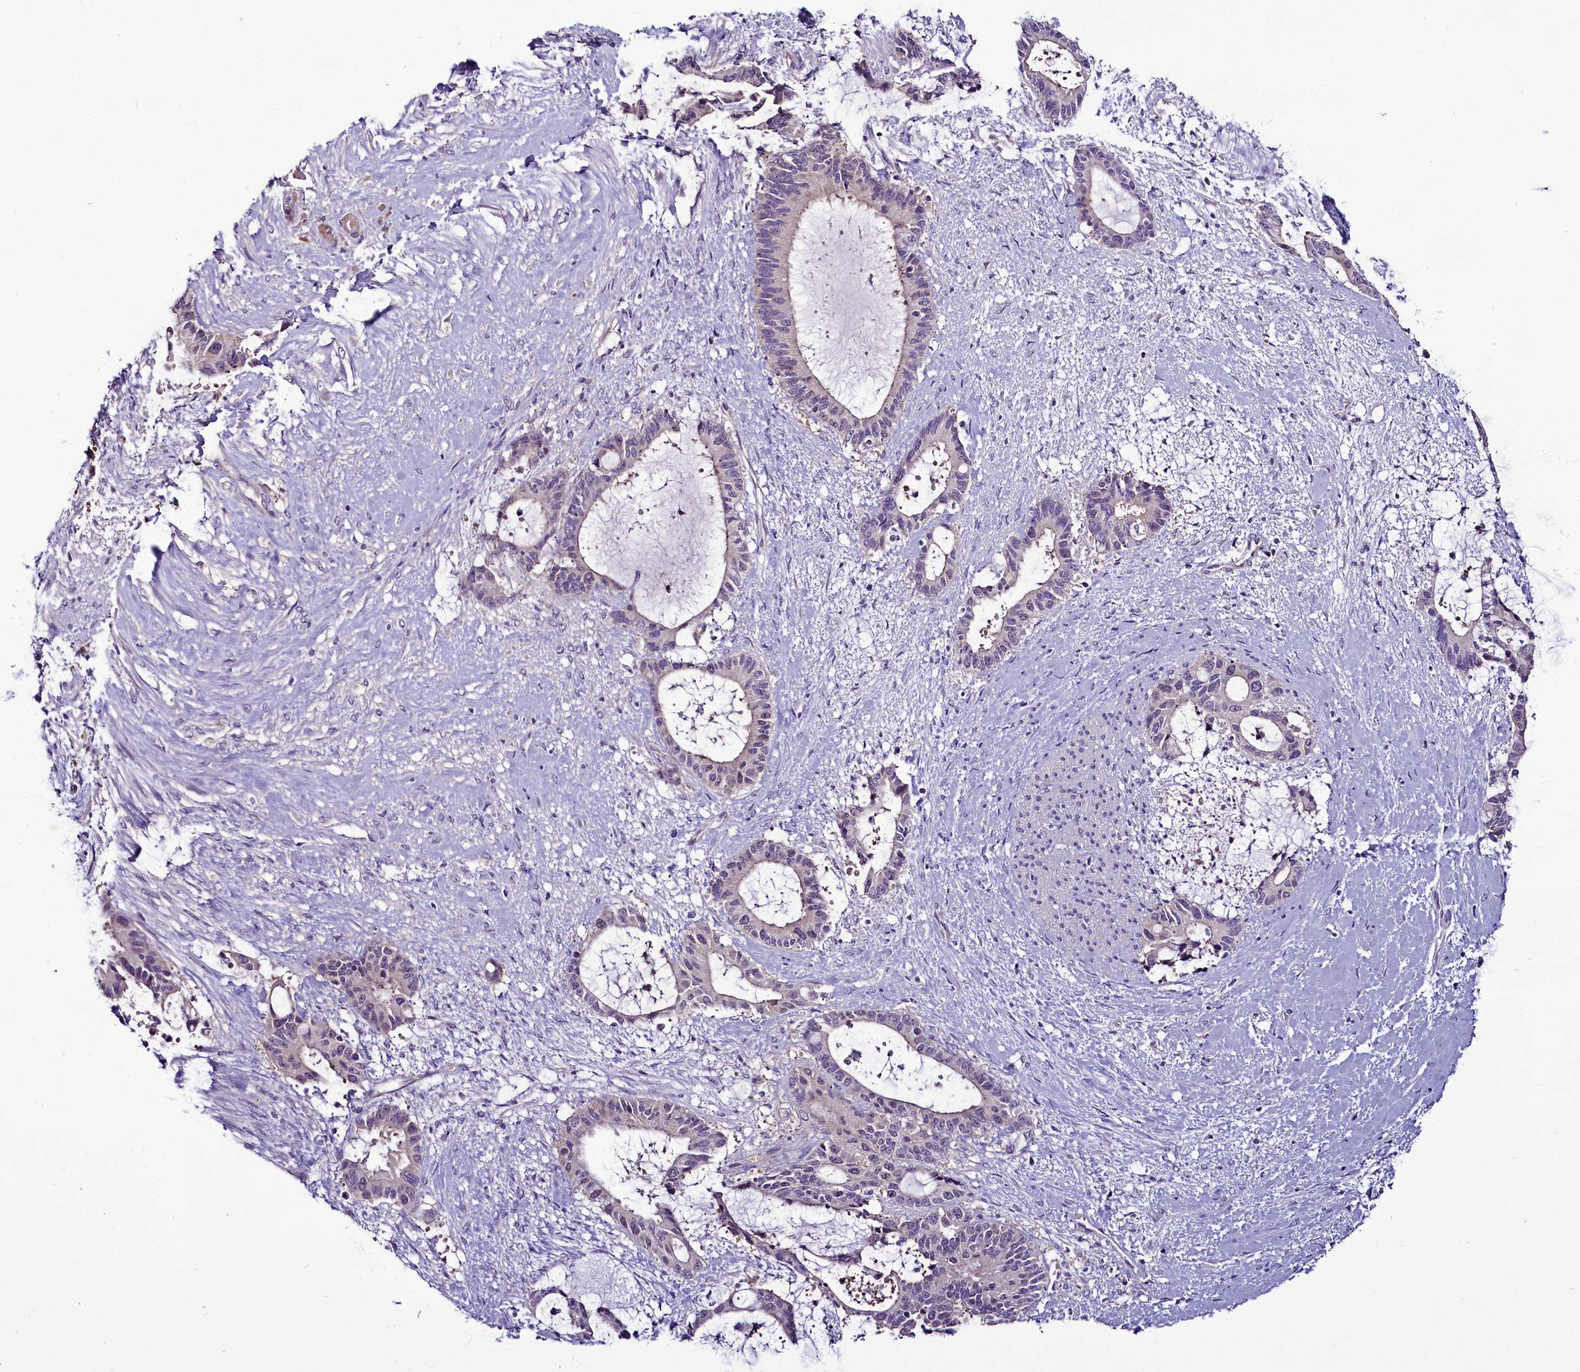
{"staining": {"intensity": "negative", "quantity": "none", "location": "none"}, "tissue": "liver cancer", "cell_type": "Tumor cells", "image_type": "cancer", "snomed": [{"axis": "morphology", "description": "Normal tissue, NOS"}, {"axis": "morphology", "description": "Cholangiocarcinoma"}, {"axis": "topography", "description": "Liver"}, {"axis": "topography", "description": "Peripheral nerve tissue"}], "caption": "This is a image of immunohistochemistry (IHC) staining of liver cancer (cholangiocarcinoma), which shows no expression in tumor cells.", "gene": "C9orf40", "patient": {"sex": "female", "age": 73}}